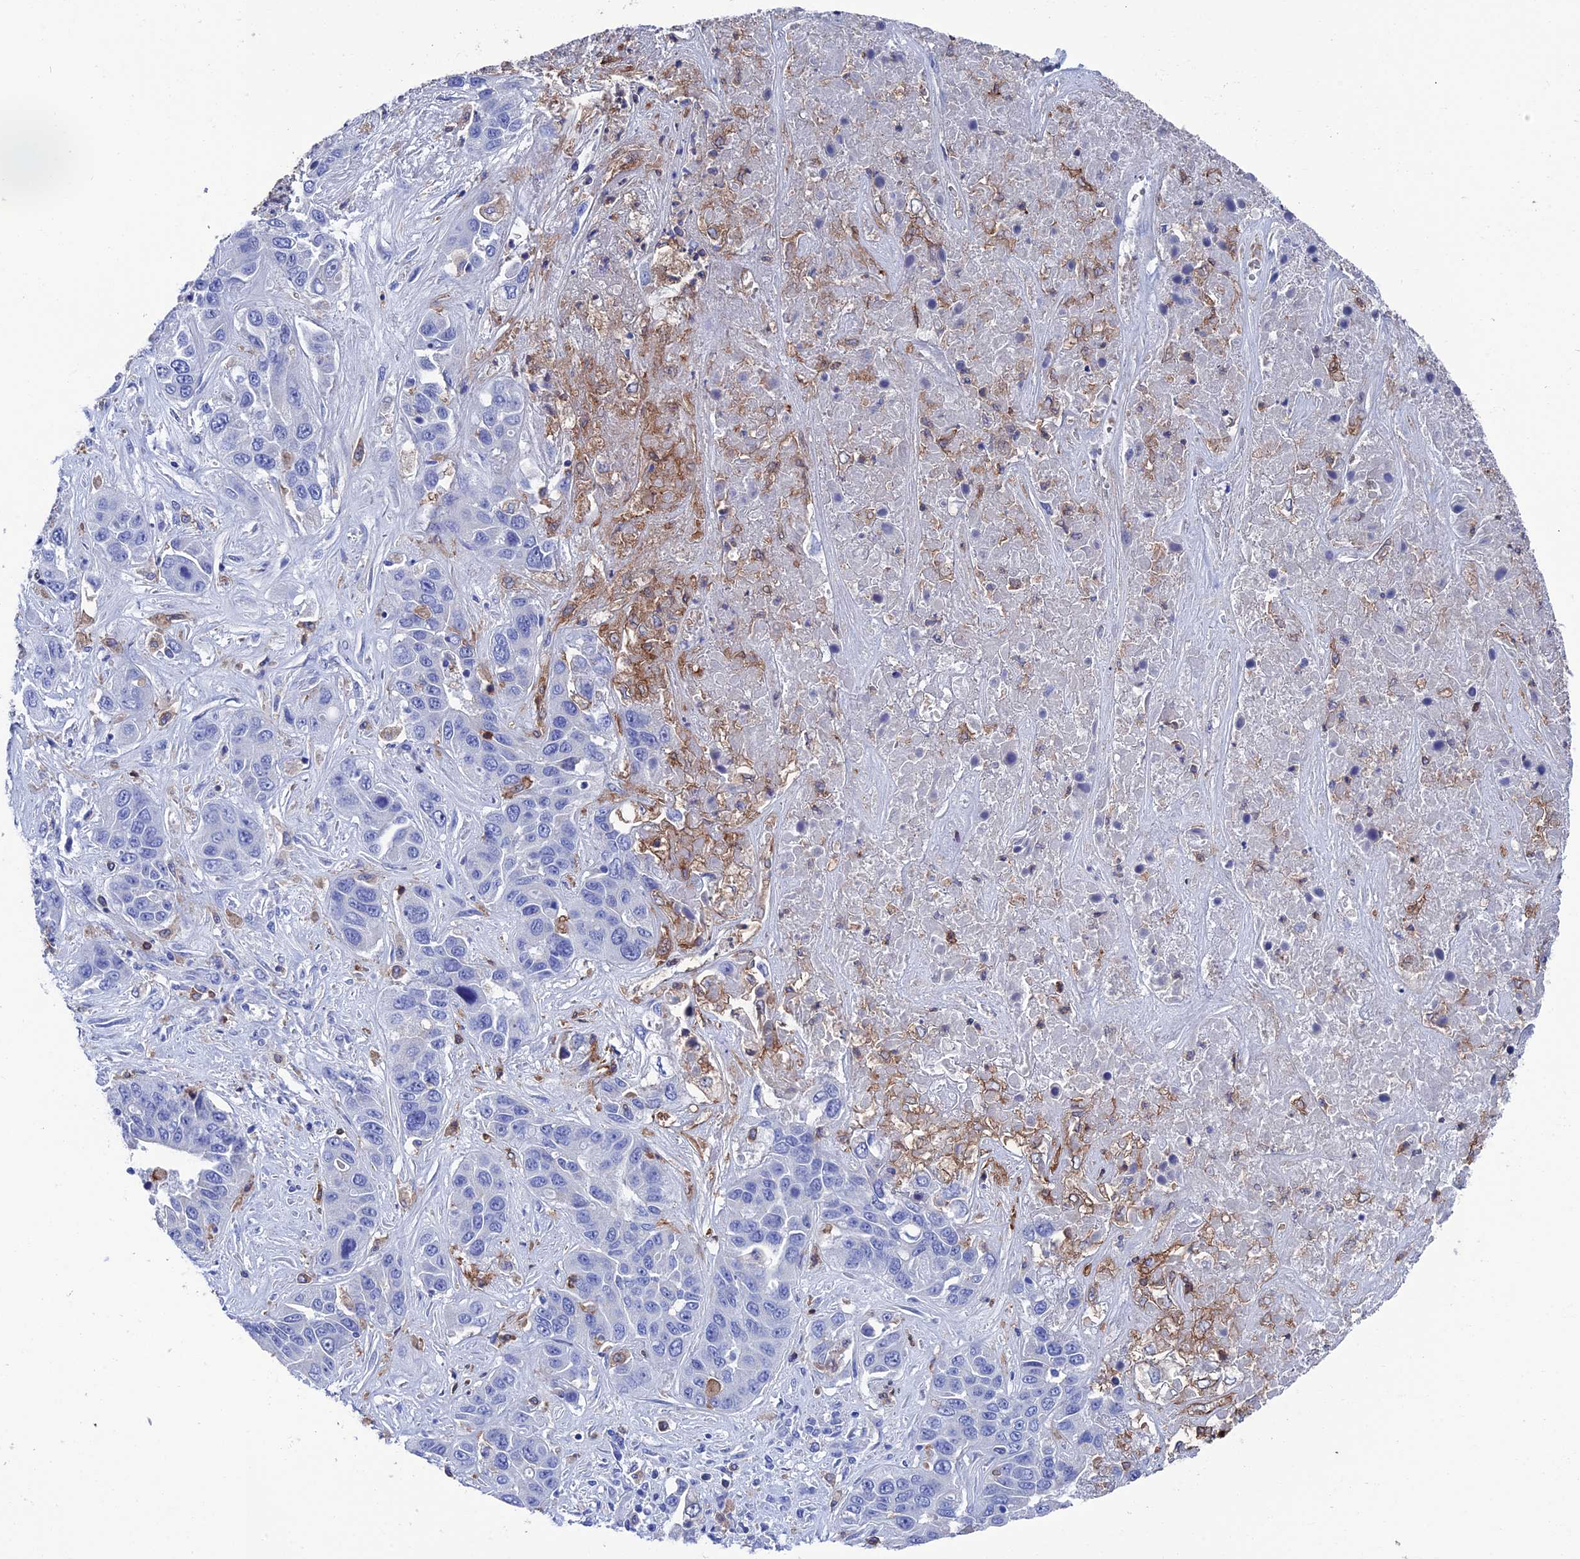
{"staining": {"intensity": "negative", "quantity": "none", "location": "none"}, "tissue": "liver cancer", "cell_type": "Tumor cells", "image_type": "cancer", "snomed": [{"axis": "morphology", "description": "Cholangiocarcinoma"}, {"axis": "topography", "description": "Liver"}], "caption": "Image shows no significant protein expression in tumor cells of liver cholangiocarcinoma.", "gene": "TYROBP", "patient": {"sex": "female", "age": 52}}